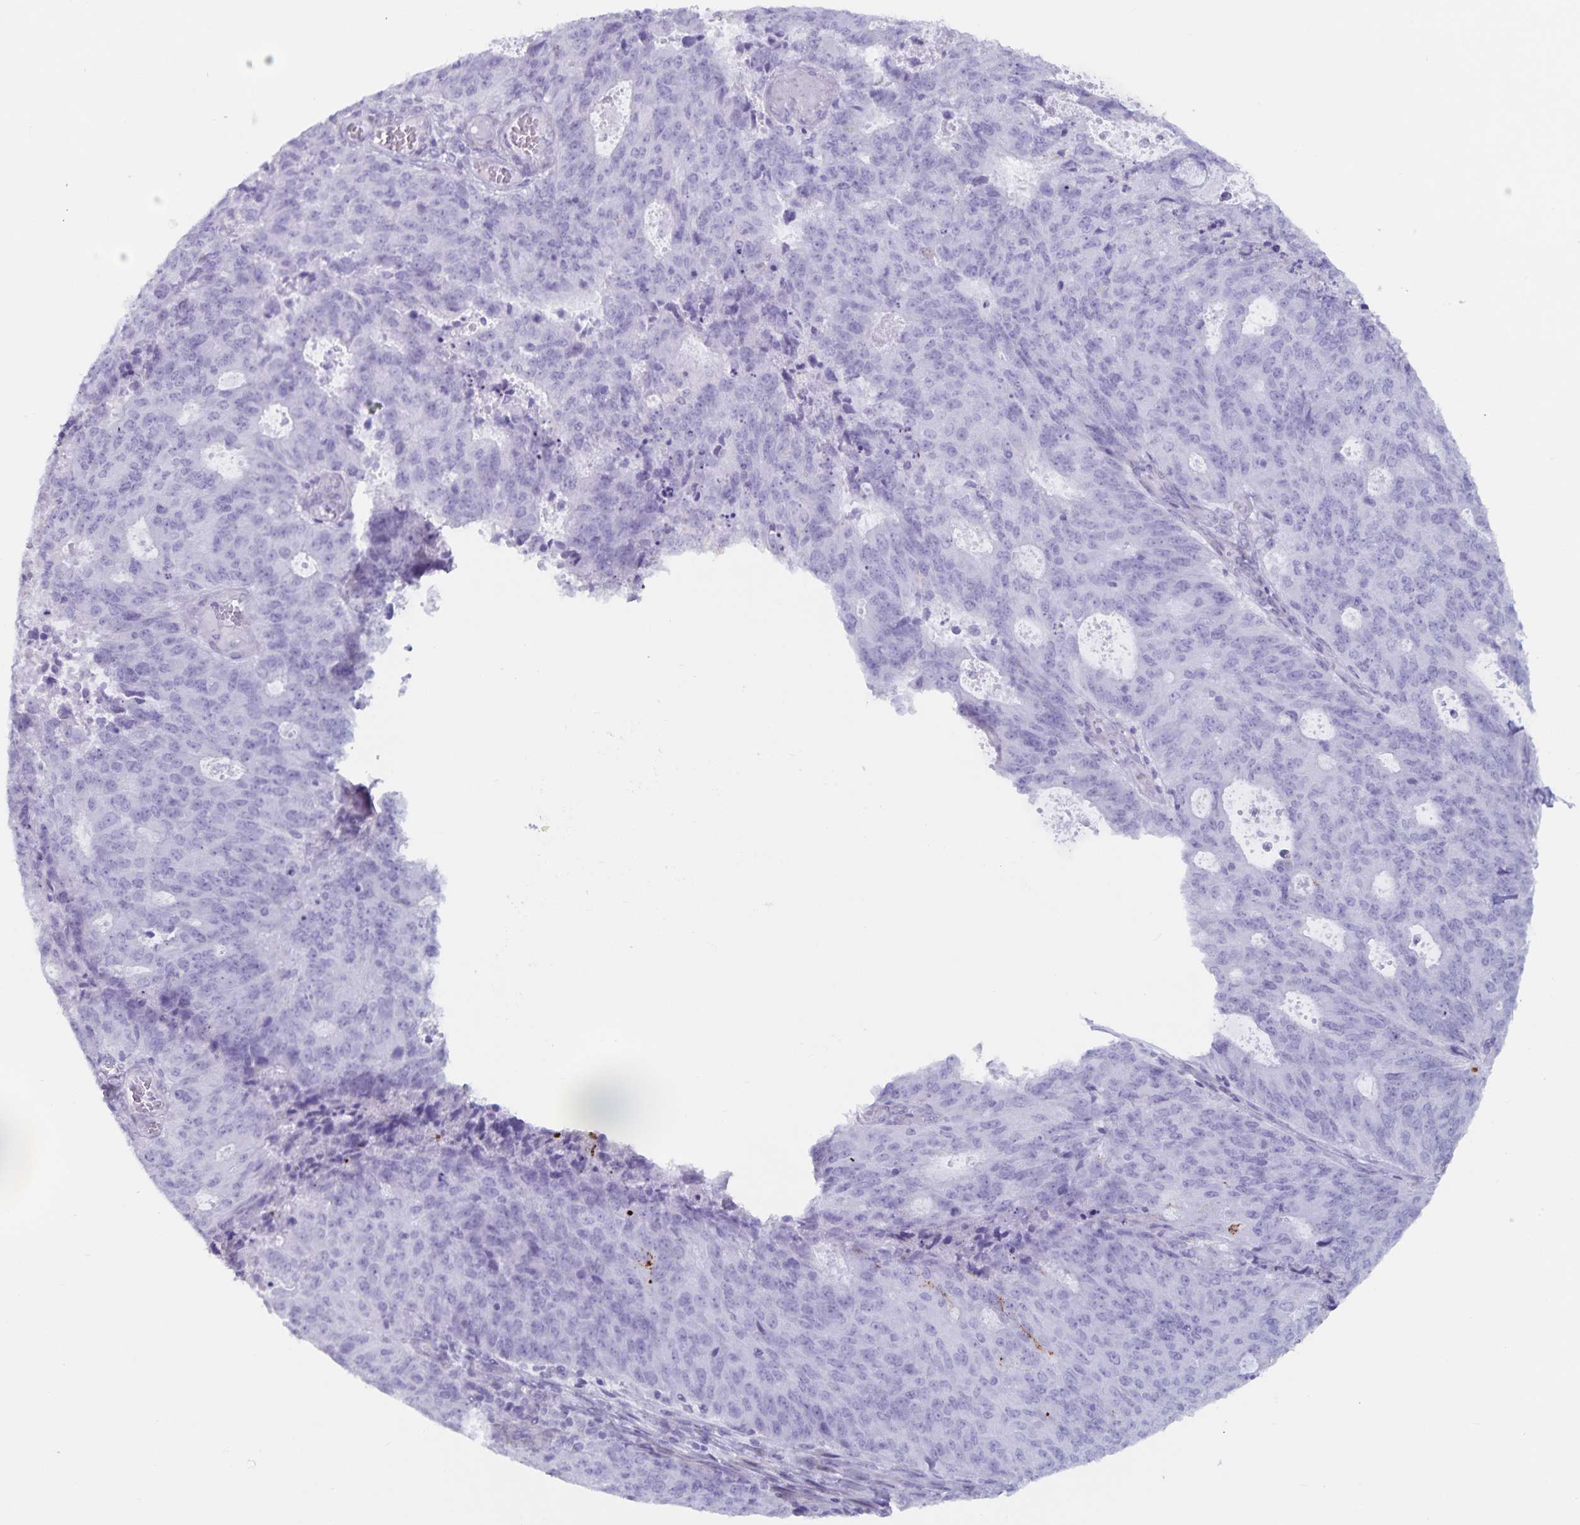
{"staining": {"intensity": "negative", "quantity": "none", "location": "none"}, "tissue": "endometrial cancer", "cell_type": "Tumor cells", "image_type": "cancer", "snomed": [{"axis": "morphology", "description": "Adenocarcinoma, NOS"}, {"axis": "topography", "description": "Endometrium"}], "caption": "The immunohistochemistry image has no significant staining in tumor cells of endometrial cancer (adenocarcinoma) tissue.", "gene": "GPR137", "patient": {"sex": "female", "age": 82}}